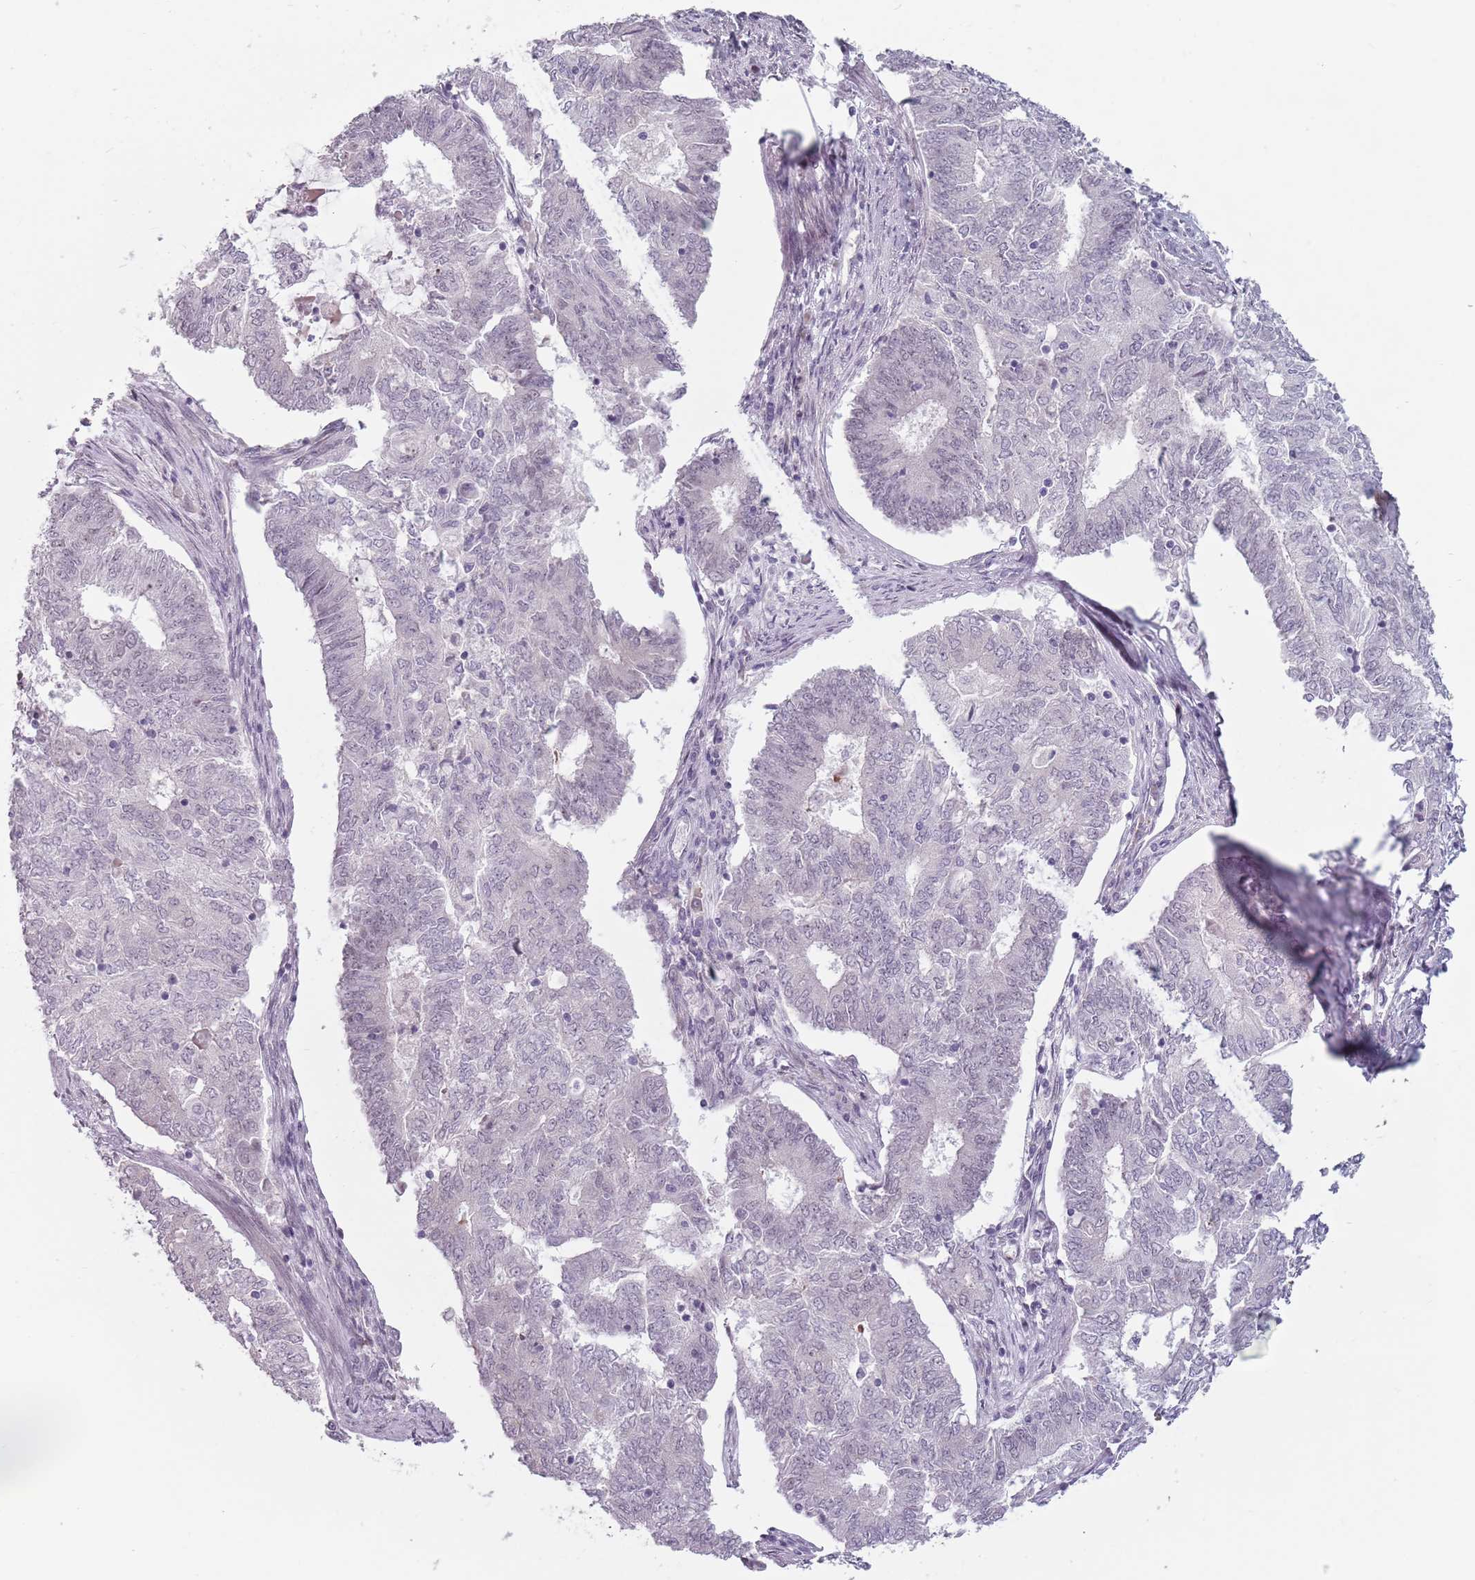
{"staining": {"intensity": "negative", "quantity": "none", "location": "none"}, "tissue": "endometrial cancer", "cell_type": "Tumor cells", "image_type": "cancer", "snomed": [{"axis": "morphology", "description": "Adenocarcinoma, NOS"}, {"axis": "topography", "description": "Endometrium"}], "caption": "Immunohistochemical staining of adenocarcinoma (endometrial) shows no significant positivity in tumor cells. (DAB immunohistochemistry (IHC), high magnification).", "gene": "PTCHD1", "patient": {"sex": "female", "age": 62}}